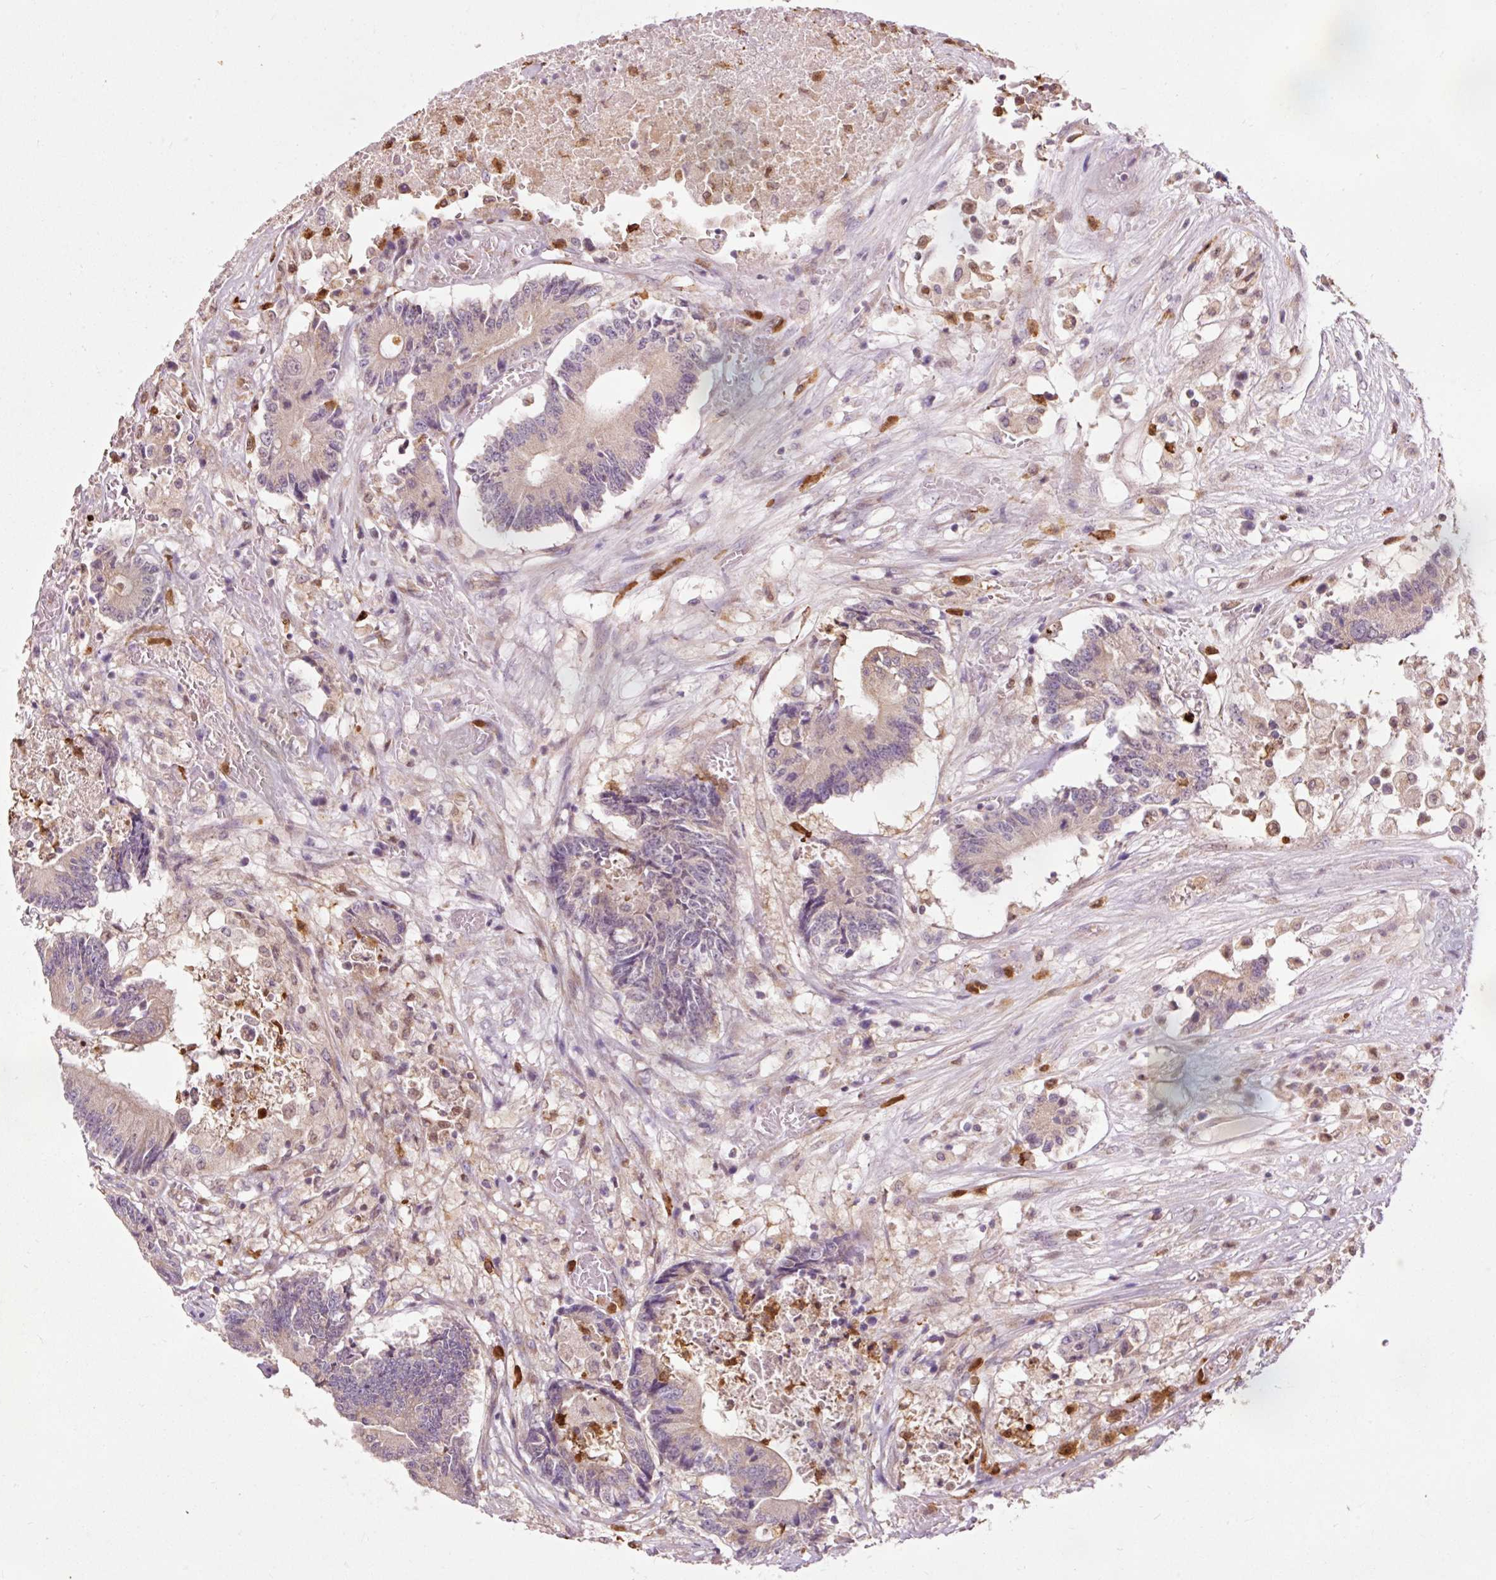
{"staining": {"intensity": "weak", "quantity": "<25%", "location": "cytoplasmic/membranous"}, "tissue": "colorectal cancer", "cell_type": "Tumor cells", "image_type": "cancer", "snomed": [{"axis": "morphology", "description": "Adenocarcinoma, NOS"}, {"axis": "topography", "description": "Colon"}], "caption": "Immunohistochemistry (IHC) image of human adenocarcinoma (colorectal) stained for a protein (brown), which shows no staining in tumor cells.", "gene": "PRDX5", "patient": {"sex": "female", "age": 84}}